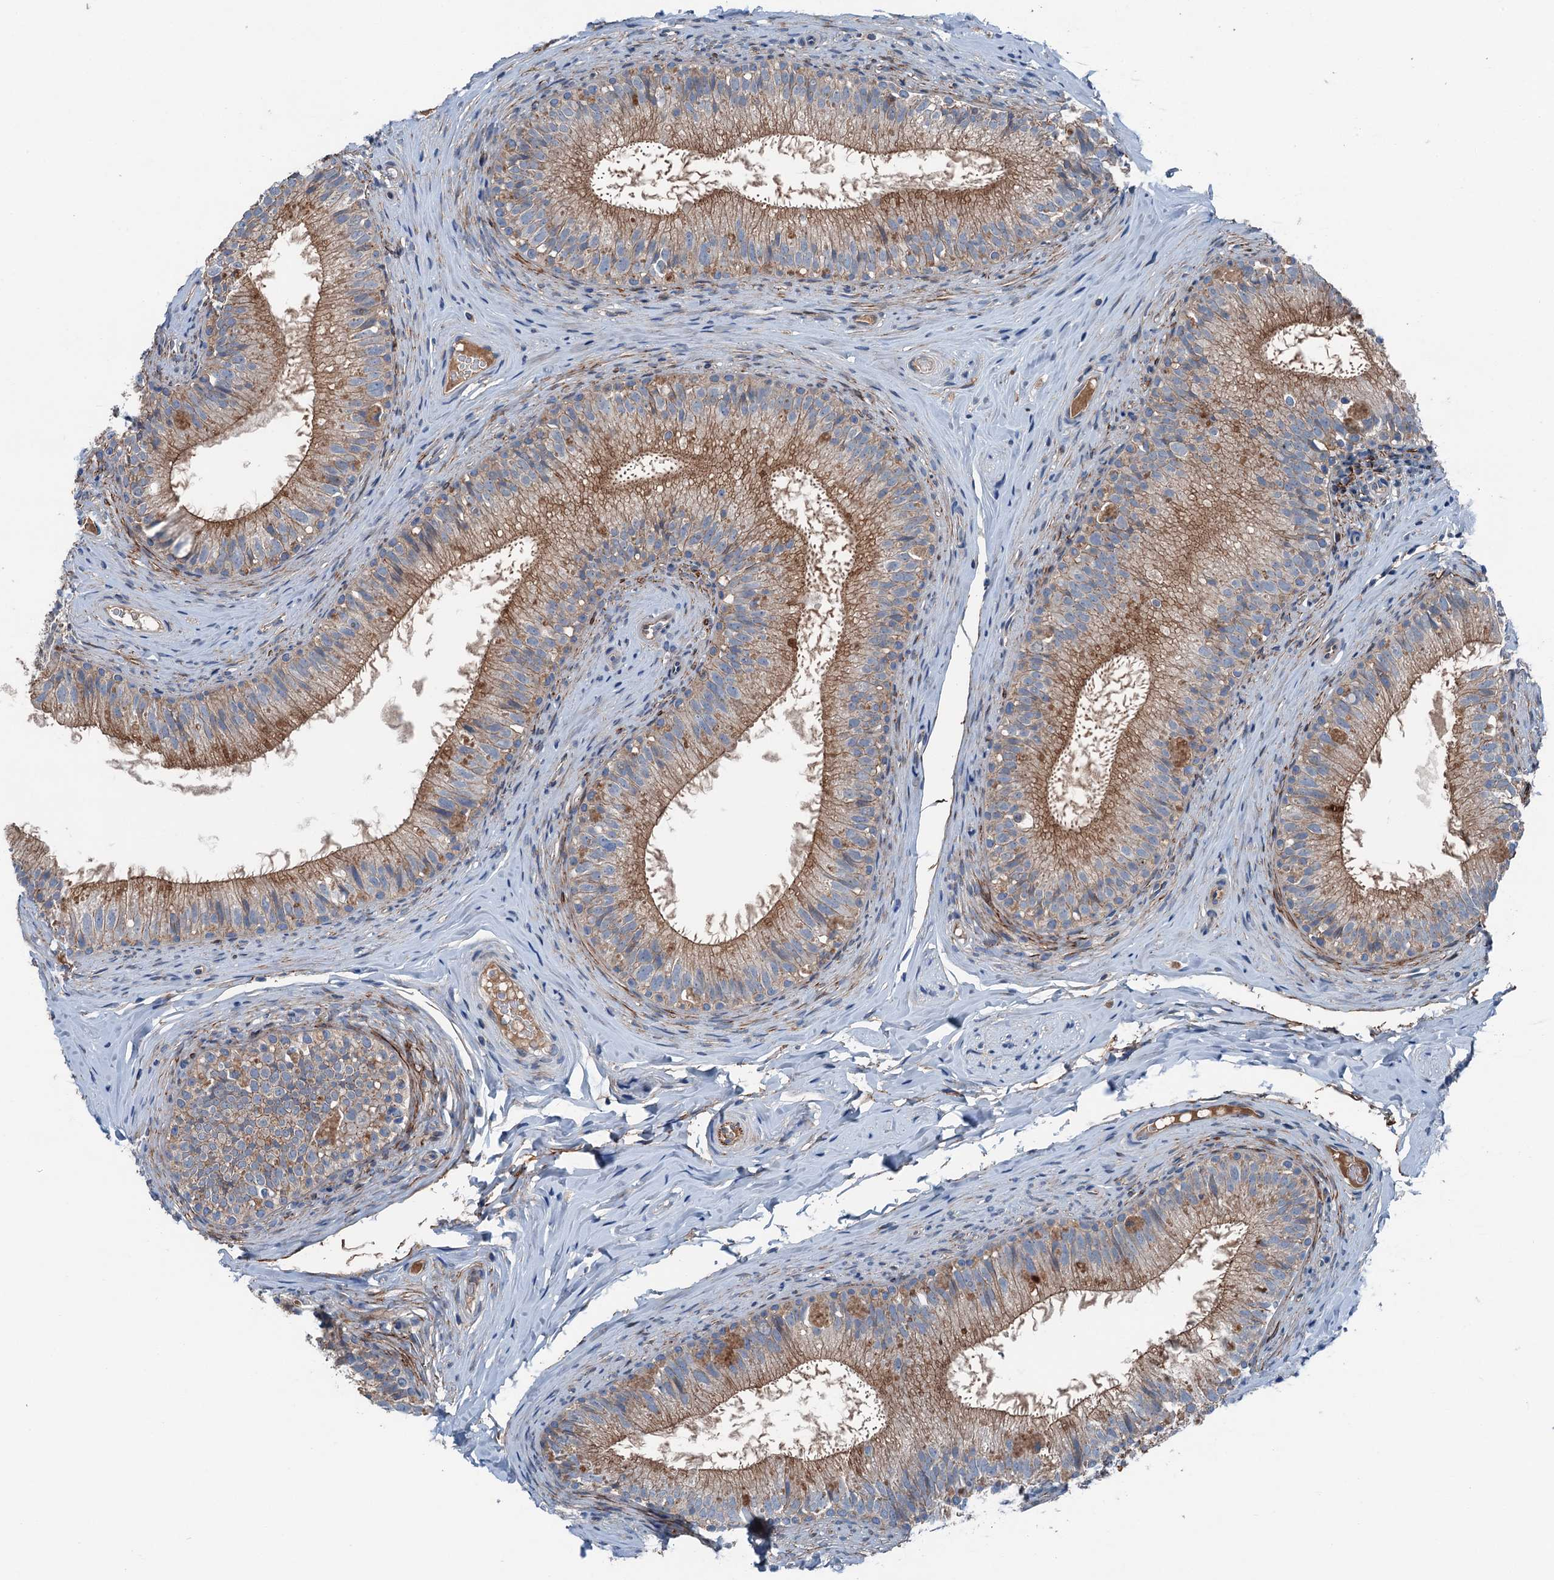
{"staining": {"intensity": "moderate", "quantity": ">75%", "location": "cytoplasmic/membranous"}, "tissue": "epididymis", "cell_type": "Glandular cells", "image_type": "normal", "snomed": [{"axis": "morphology", "description": "Normal tissue, NOS"}, {"axis": "topography", "description": "Epididymis"}], "caption": "Protein expression analysis of unremarkable epididymis shows moderate cytoplasmic/membranous staining in approximately >75% of glandular cells.", "gene": "SLC2A10", "patient": {"sex": "male", "age": 34}}